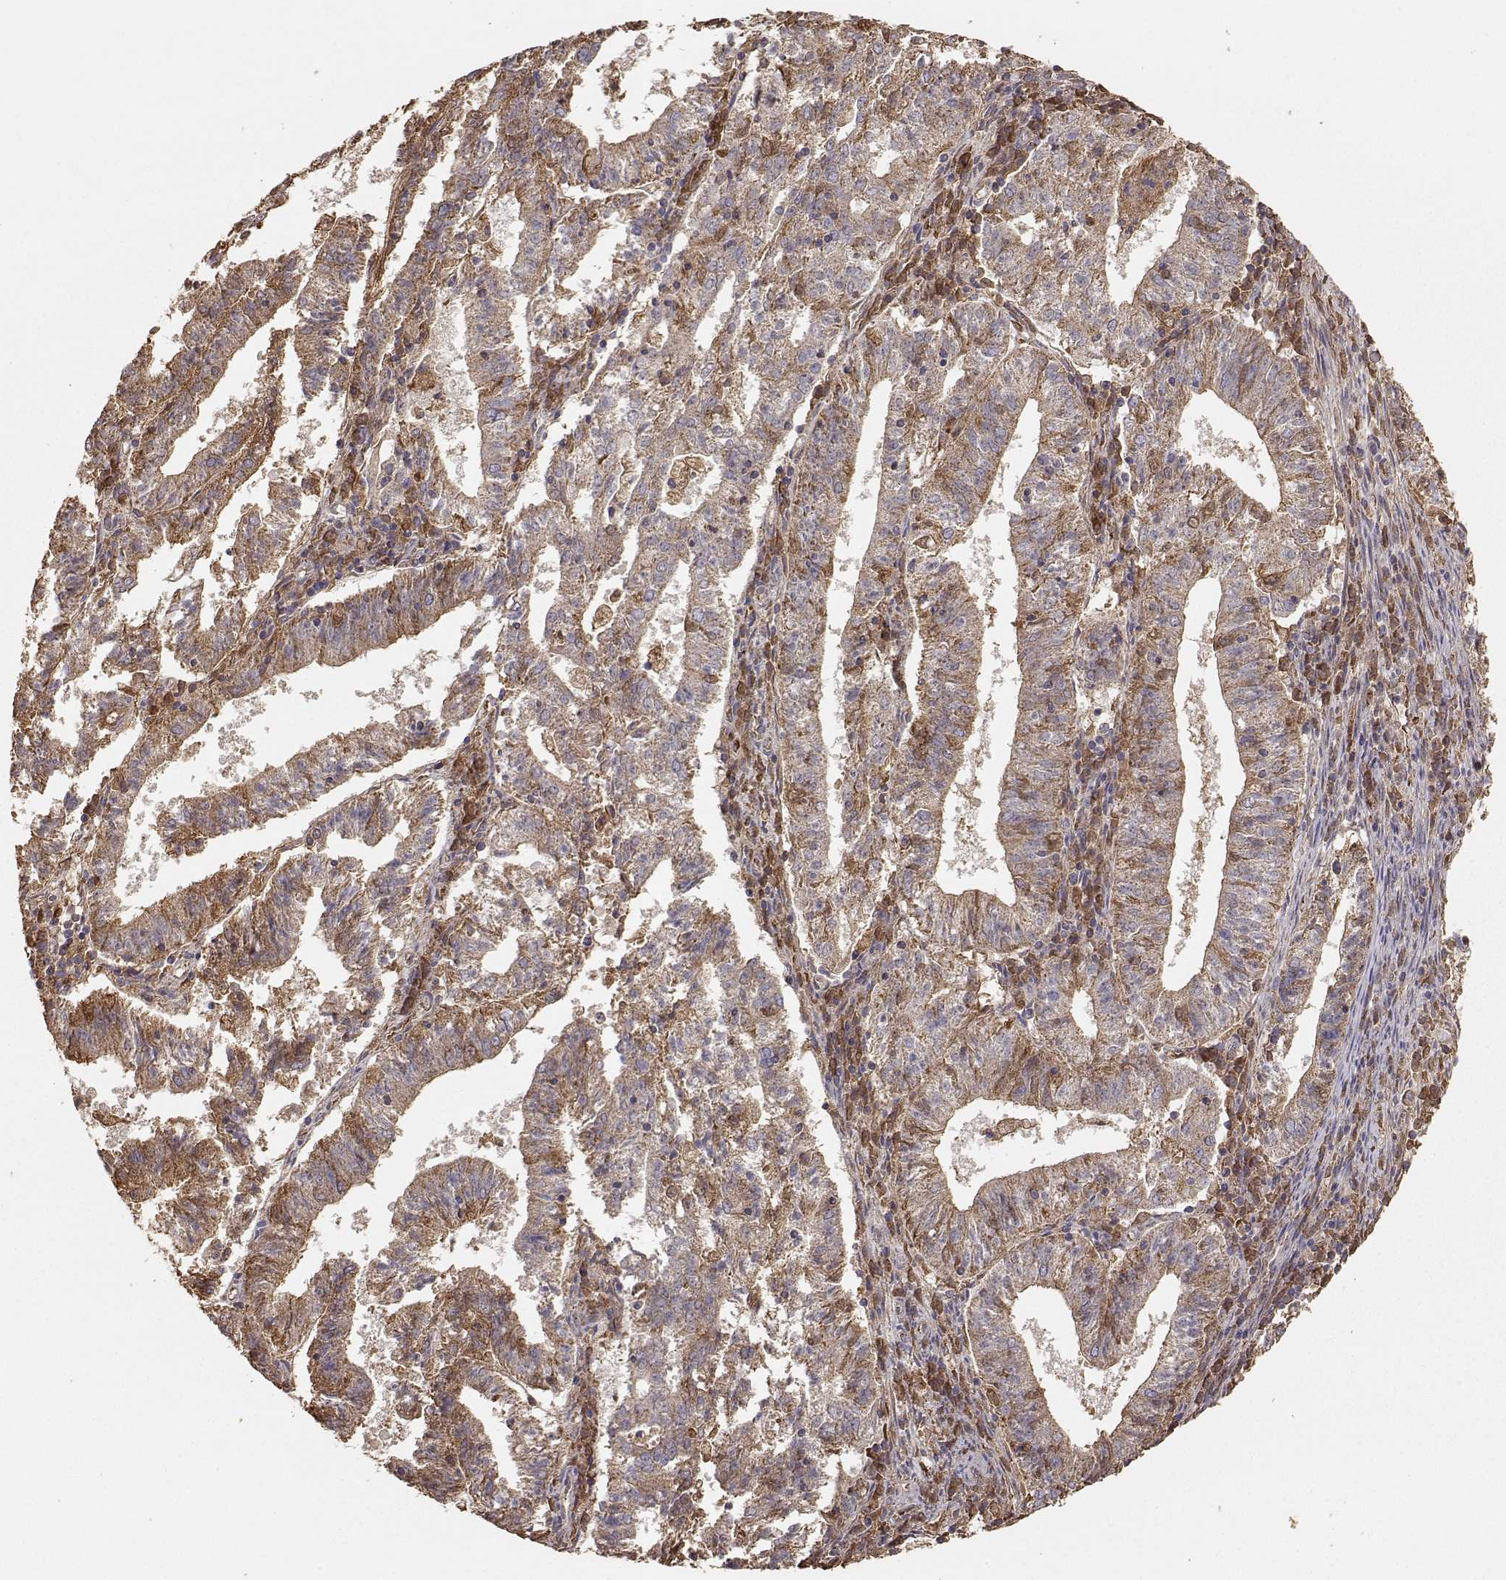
{"staining": {"intensity": "moderate", "quantity": "25%-75%", "location": "cytoplasmic/membranous"}, "tissue": "endometrial cancer", "cell_type": "Tumor cells", "image_type": "cancer", "snomed": [{"axis": "morphology", "description": "Adenocarcinoma, NOS"}, {"axis": "topography", "description": "Endometrium"}], "caption": "Adenocarcinoma (endometrial) stained with a protein marker reveals moderate staining in tumor cells.", "gene": "TARS3", "patient": {"sex": "female", "age": 82}}